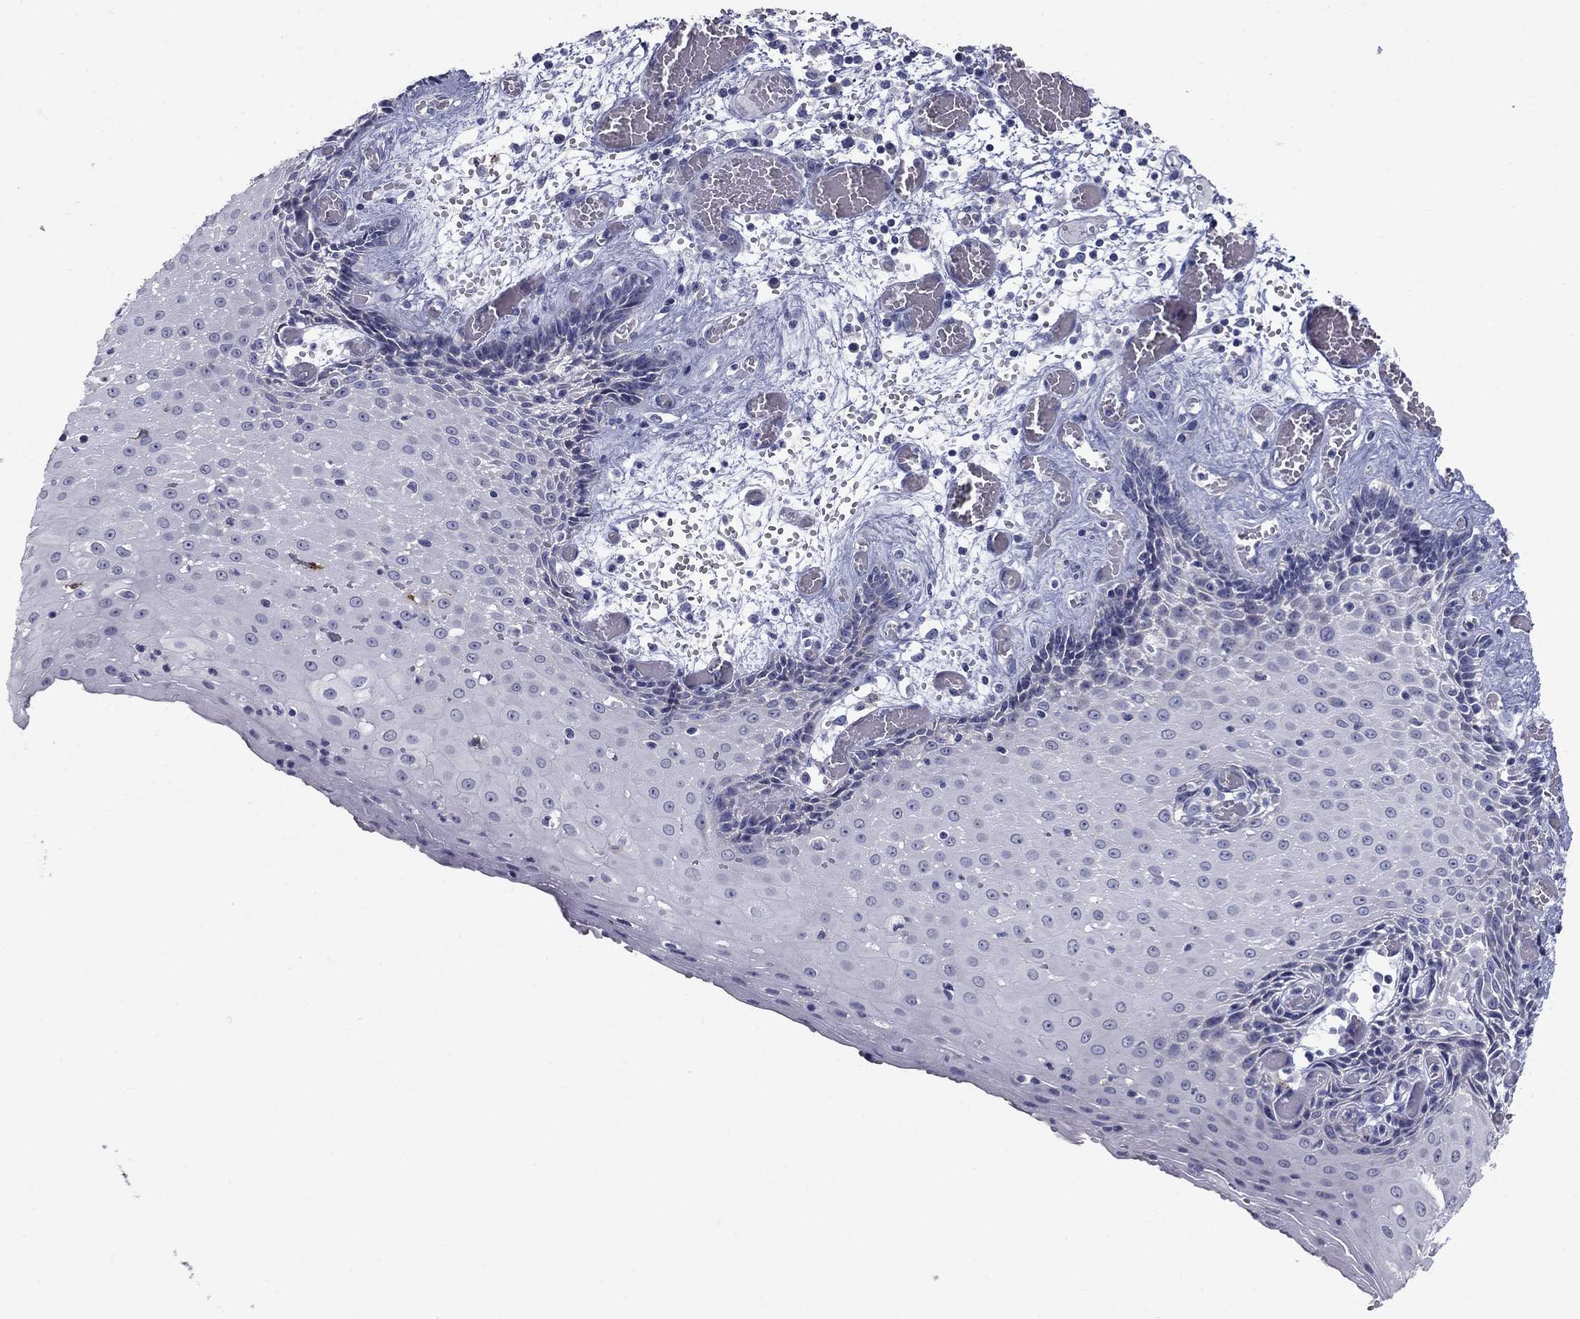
{"staining": {"intensity": "negative", "quantity": "none", "location": "none"}, "tissue": "esophagus", "cell_type": "Squamous epithelial cells", "image_type": "normal", "snomed": [{"axis": "morphology", "description": "Normal tissue, NOS"}, {"axis": "topography", "description": "Esophagus"}], "caption": "An immunohistochemistry (IHC) photomicrograph of benign esophagus is shown. There is no staining in squamous epithelial cells of esophagus. (DAB (3,3'-diaminobenzidine) immunohistochemistry with hematoxylin counter stain).", "gene": "TP53TG5", "patient": {"sex": "male", "age": 58}}